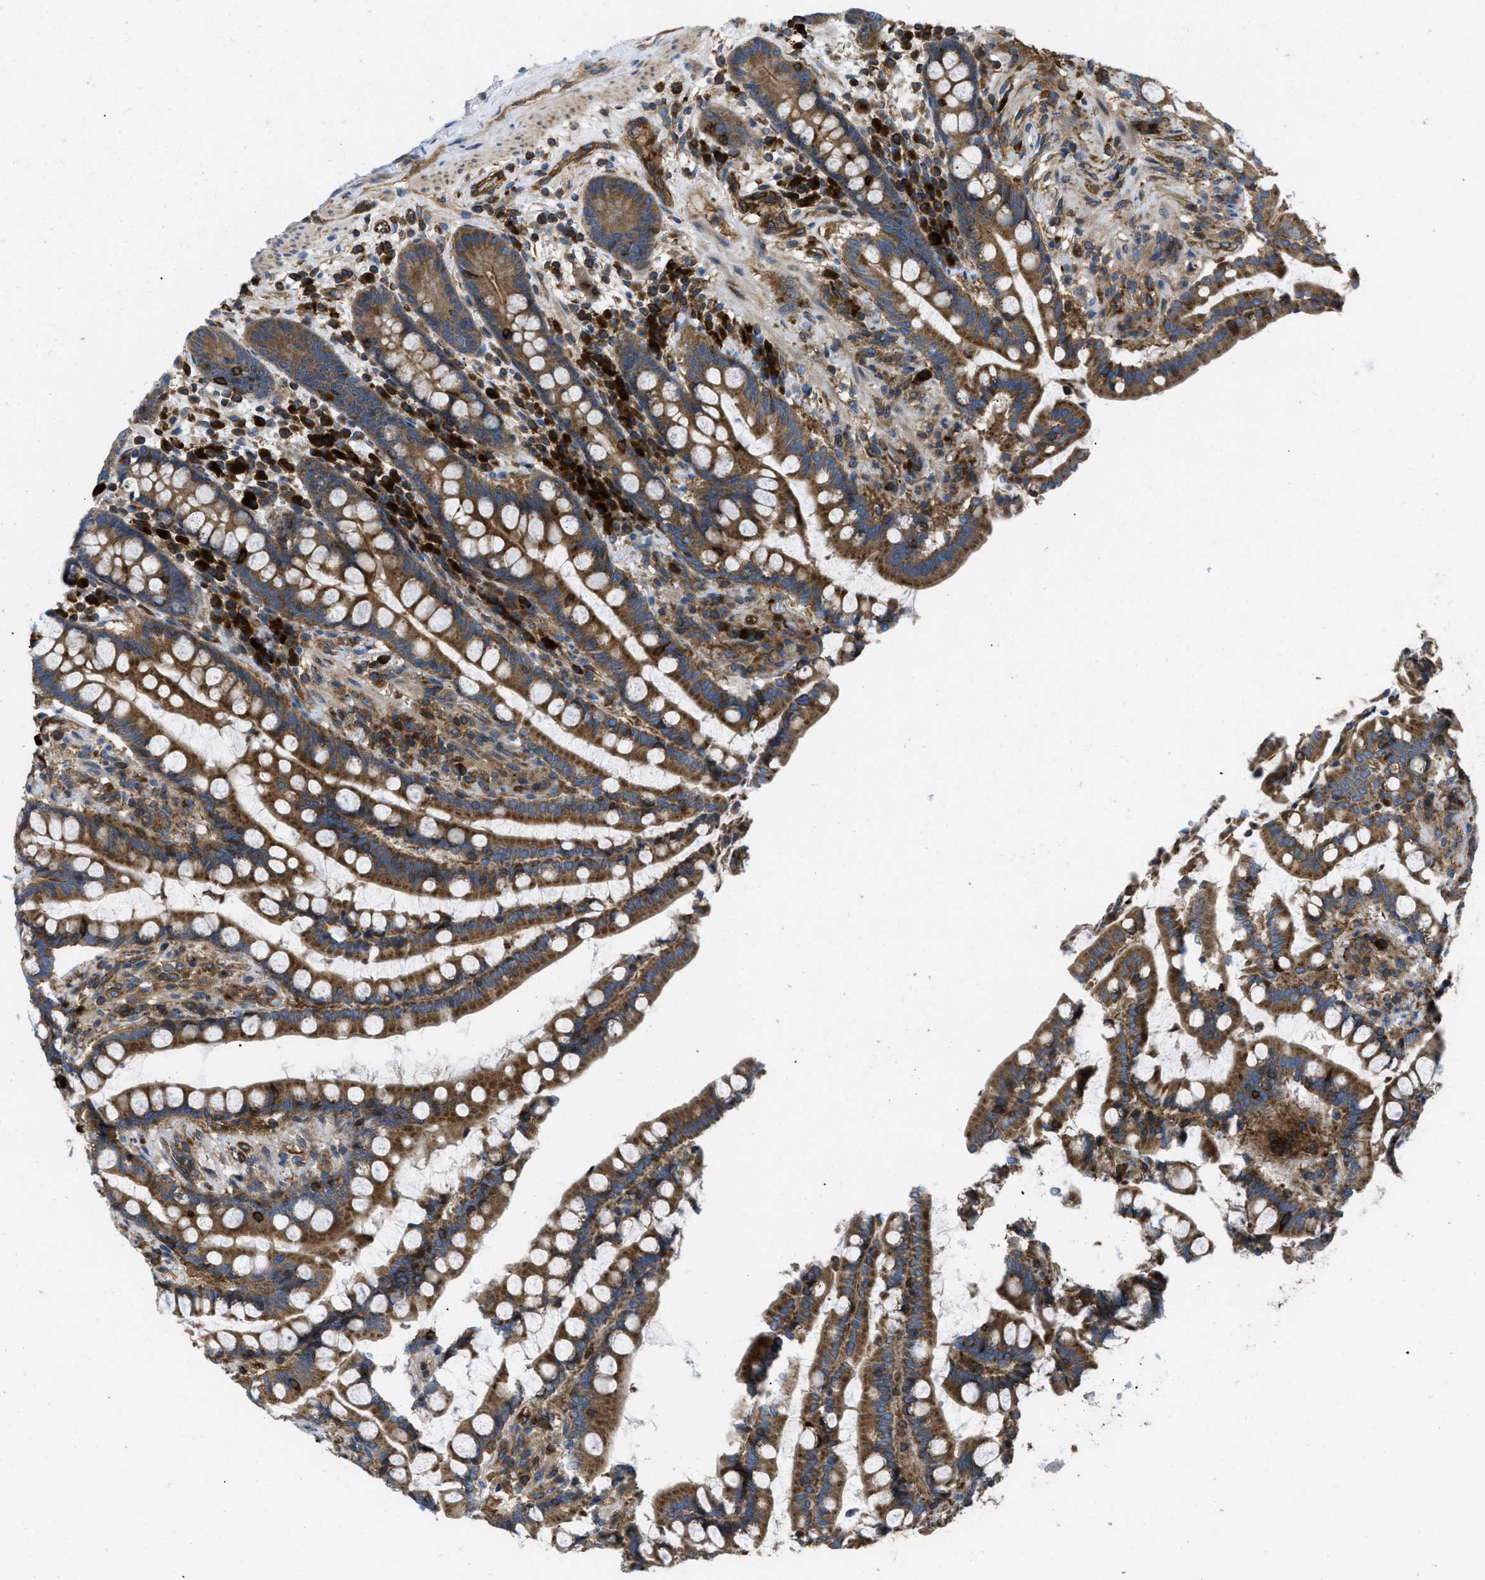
{"staining": {"intensity": "strong", "quantity": ">75%", "location": "cytoplasmic/membranous"}, "tissue": "colon", "cell_type": "Endothelial cells", "image_type": "normal", "snomed": [{"axis": "morphology", "description": "Normal tissue, NOS"}, {"axis": "topography", "description": "Colon"}], "caption": "The photomicrograph reveals a brown stain indicating the presence of a protein in the cytoplasmic/membranous of endothelial cells in colon. The staining is performed using DAB (3,3'-diaminobenzidine) brown chromogen to label protein expression. The nuclei are counter-stained blue using hematoxylin.", "gene": "ATP2A3", "patient": {"sex": "male", "age": 73}}